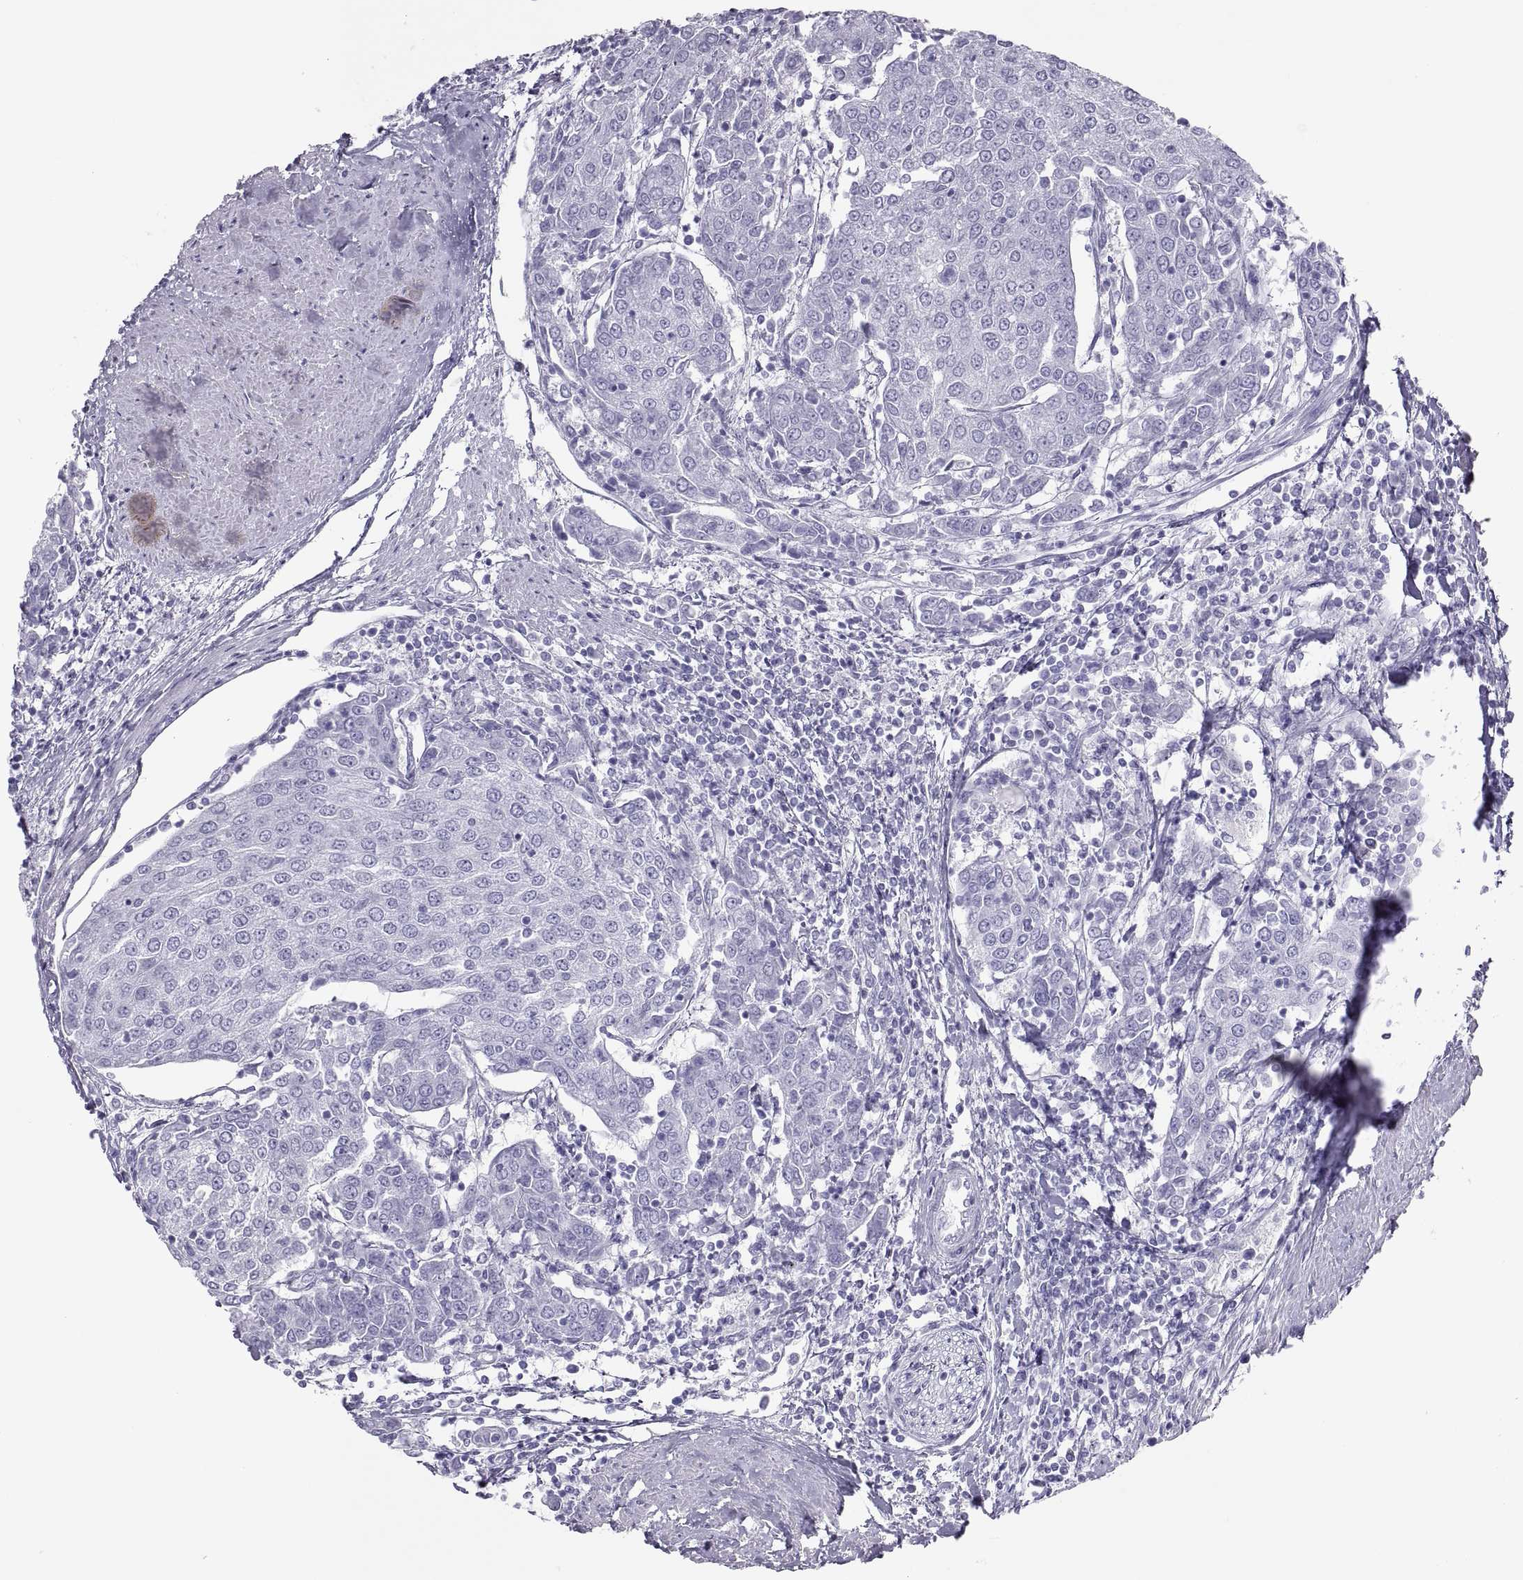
{"staining": {"intensity": "negative", "quantity": "none", "location": "none"}, "tissue": "urothelial cancer", "cell_type": "Tumor cells", "image_type": "cancer", "snomed": [{"axis": "morphology", "description": "Urothelial carcinoma, High grade"}, {"axis": "topography", "description": "Urinary bladder"}], "caption": "A micrograph of human urothelial cancer is negative for staining in tumor cells. (Stains: DAB (3,3'-diaminobenzidine) immunohistochemistry with hematoxylin counter stain, Microscopy: brightfield microscopy at high magnification).", "gene": "SEMG1", "patient": {"sex": "female", "age": 85}}